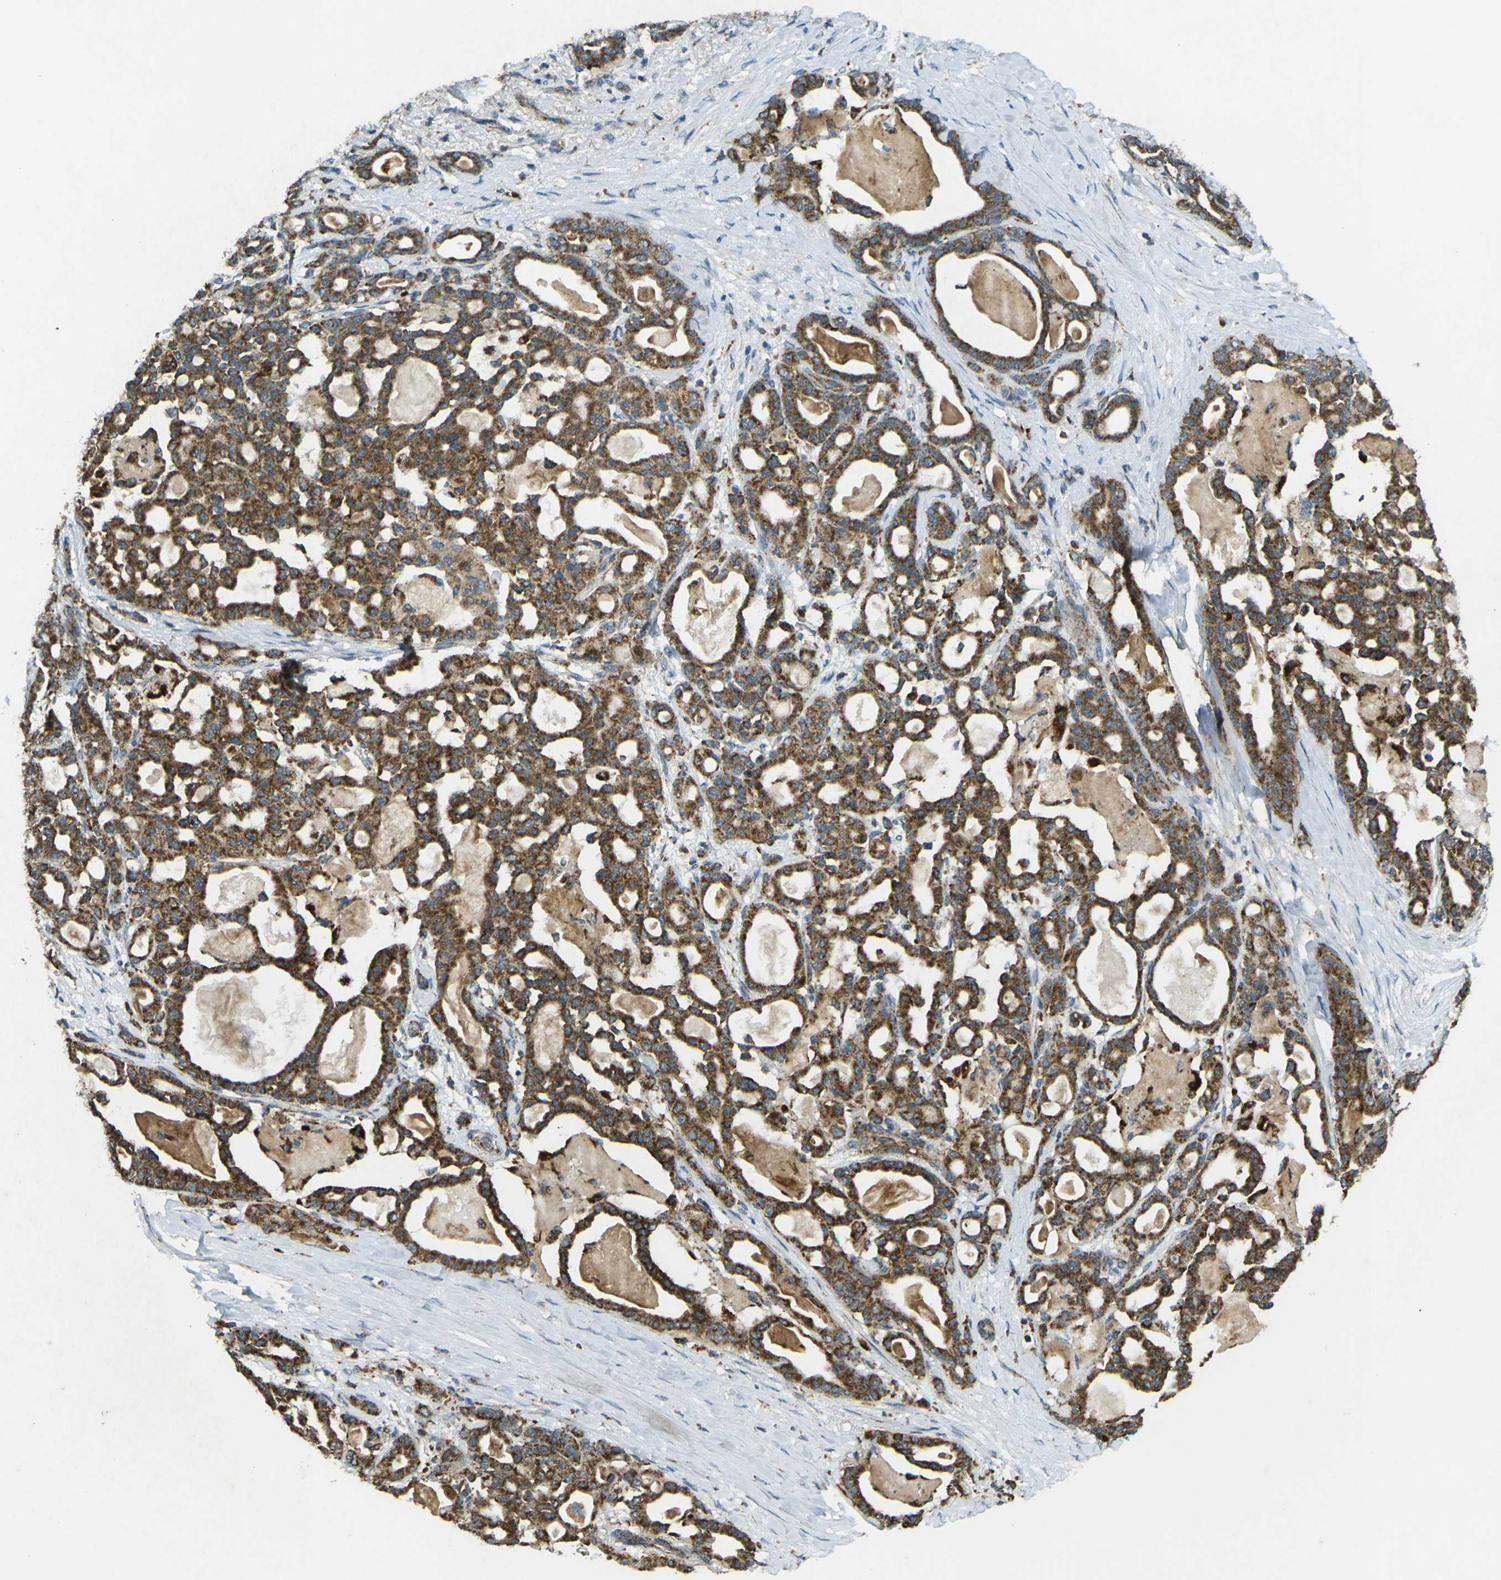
{"staining": {"intensity": "strong", "quantity": ">75%", "location": "cytoplasmic/membranous"}, "tissue": "pancreatic cancer", "cell_type": "Tumor cells", "image_type": "cancer", "snomed": [{"axis": "morphology", "description": "Adenocarcinoma, NOS"}, {"axis": "topography", "description": "Pancreas"}], "caption": "Approximately >75% of tumor cells in pancreatic cancer reveal strong cytoplasmic/membranous protein staining as visualized by brown immunohistochemical staining.", "gene": "IGF1R", "patient": {"sex": "male", "age": 63}}